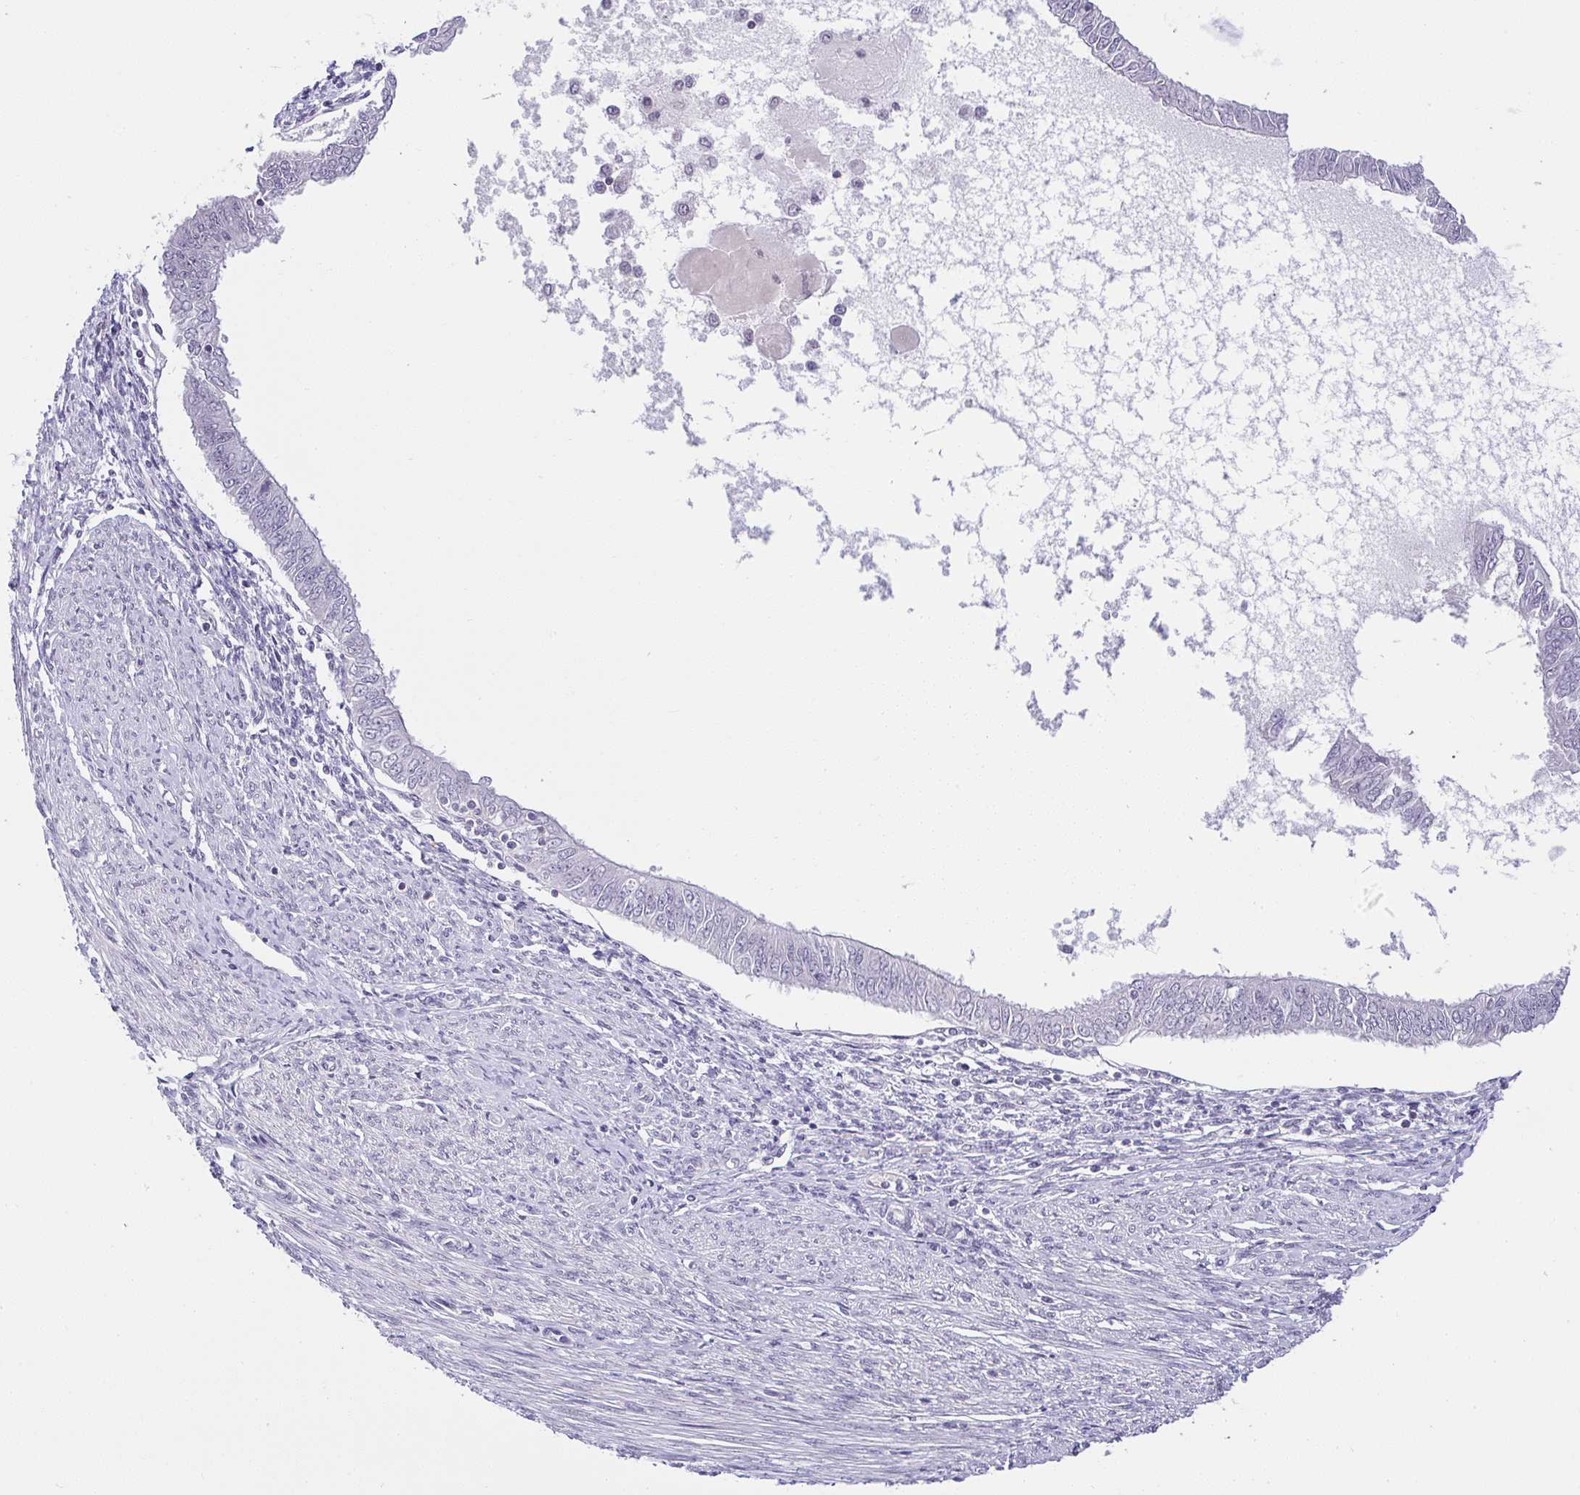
{"staining": {"intensity": "negative", "quantity": "none", "location": "none"}, "tissue": "endometrial cancer", "cell_type": "Tumor cells", "image_type": "cancer", "snomed": [{"axis": "morphology", "description": "Adenocarcinoma, NOS"}, {"axis": "topography", "description": "Endometrium"}], "caption": "Immunohistochemistry image of human endometrial adenocarcinoma stained for a protein (brown), which exhibits no expression in tumor cells. Nuclei are stained in blue.", "gene": "CACNA1S", "patient": {"sex": "female", "age": 58}}